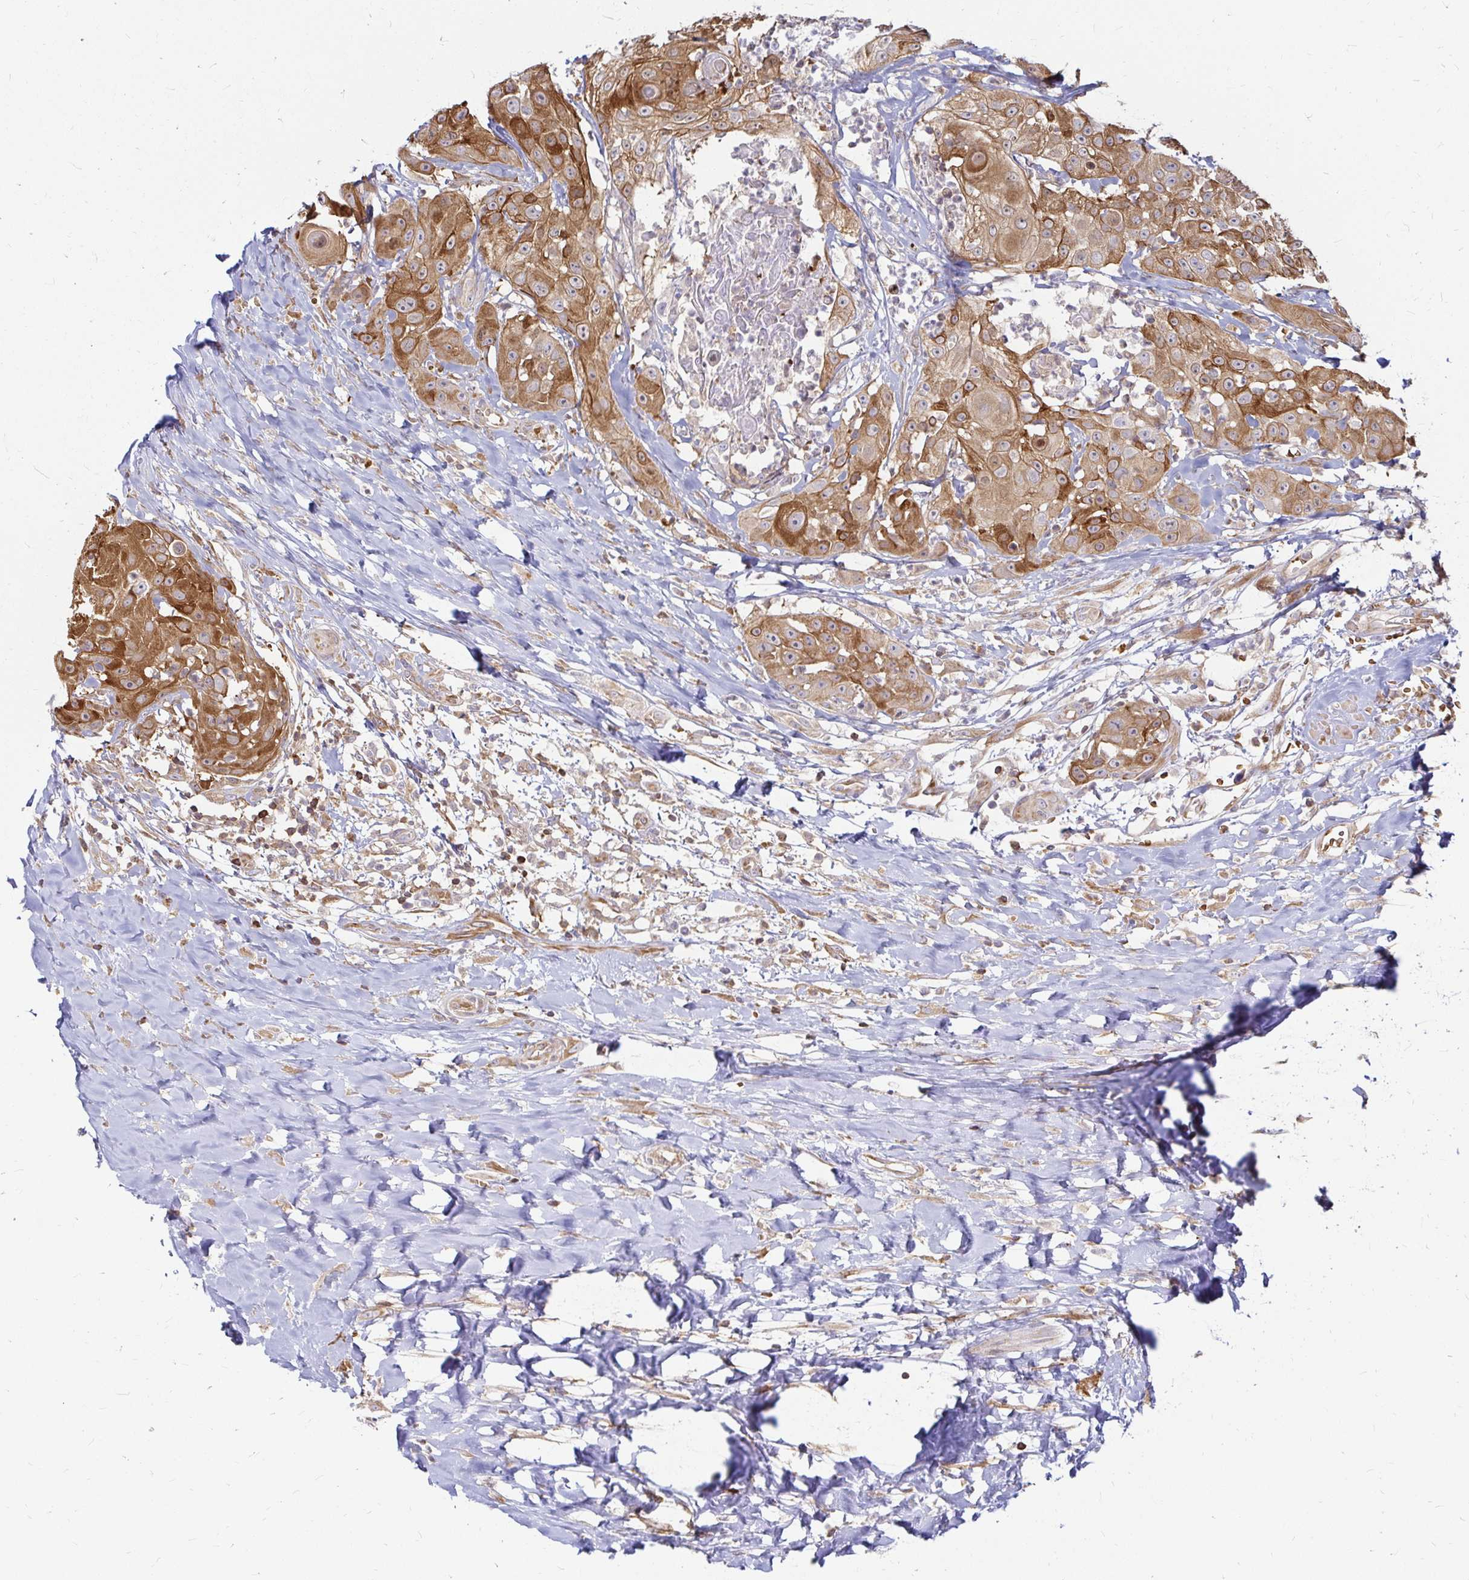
{"staining": {"intensity": "moderate", "quantity": ">75%", "location": "cytoplasmic/membranous"}, "tissue": "head and neck cancer", "cell_type": "Tumor cells", "image_type": "cancer", "snomed": [{"axis": "morphology", "description": "Squamous cell carcinoma, NOS"}, {"axis": "topography", "description": "Head-Neck"}], "caption": "Immunohistochemical staining of squamous cell carcinoma (head and neck) shows medium levels of moderate cytoplasmic/membranous positivity in approximately >75% of tumor cells. Nuclei are stained in blue.", "gene": "CAST", "patient": {"sex": "male", "age": 83}}